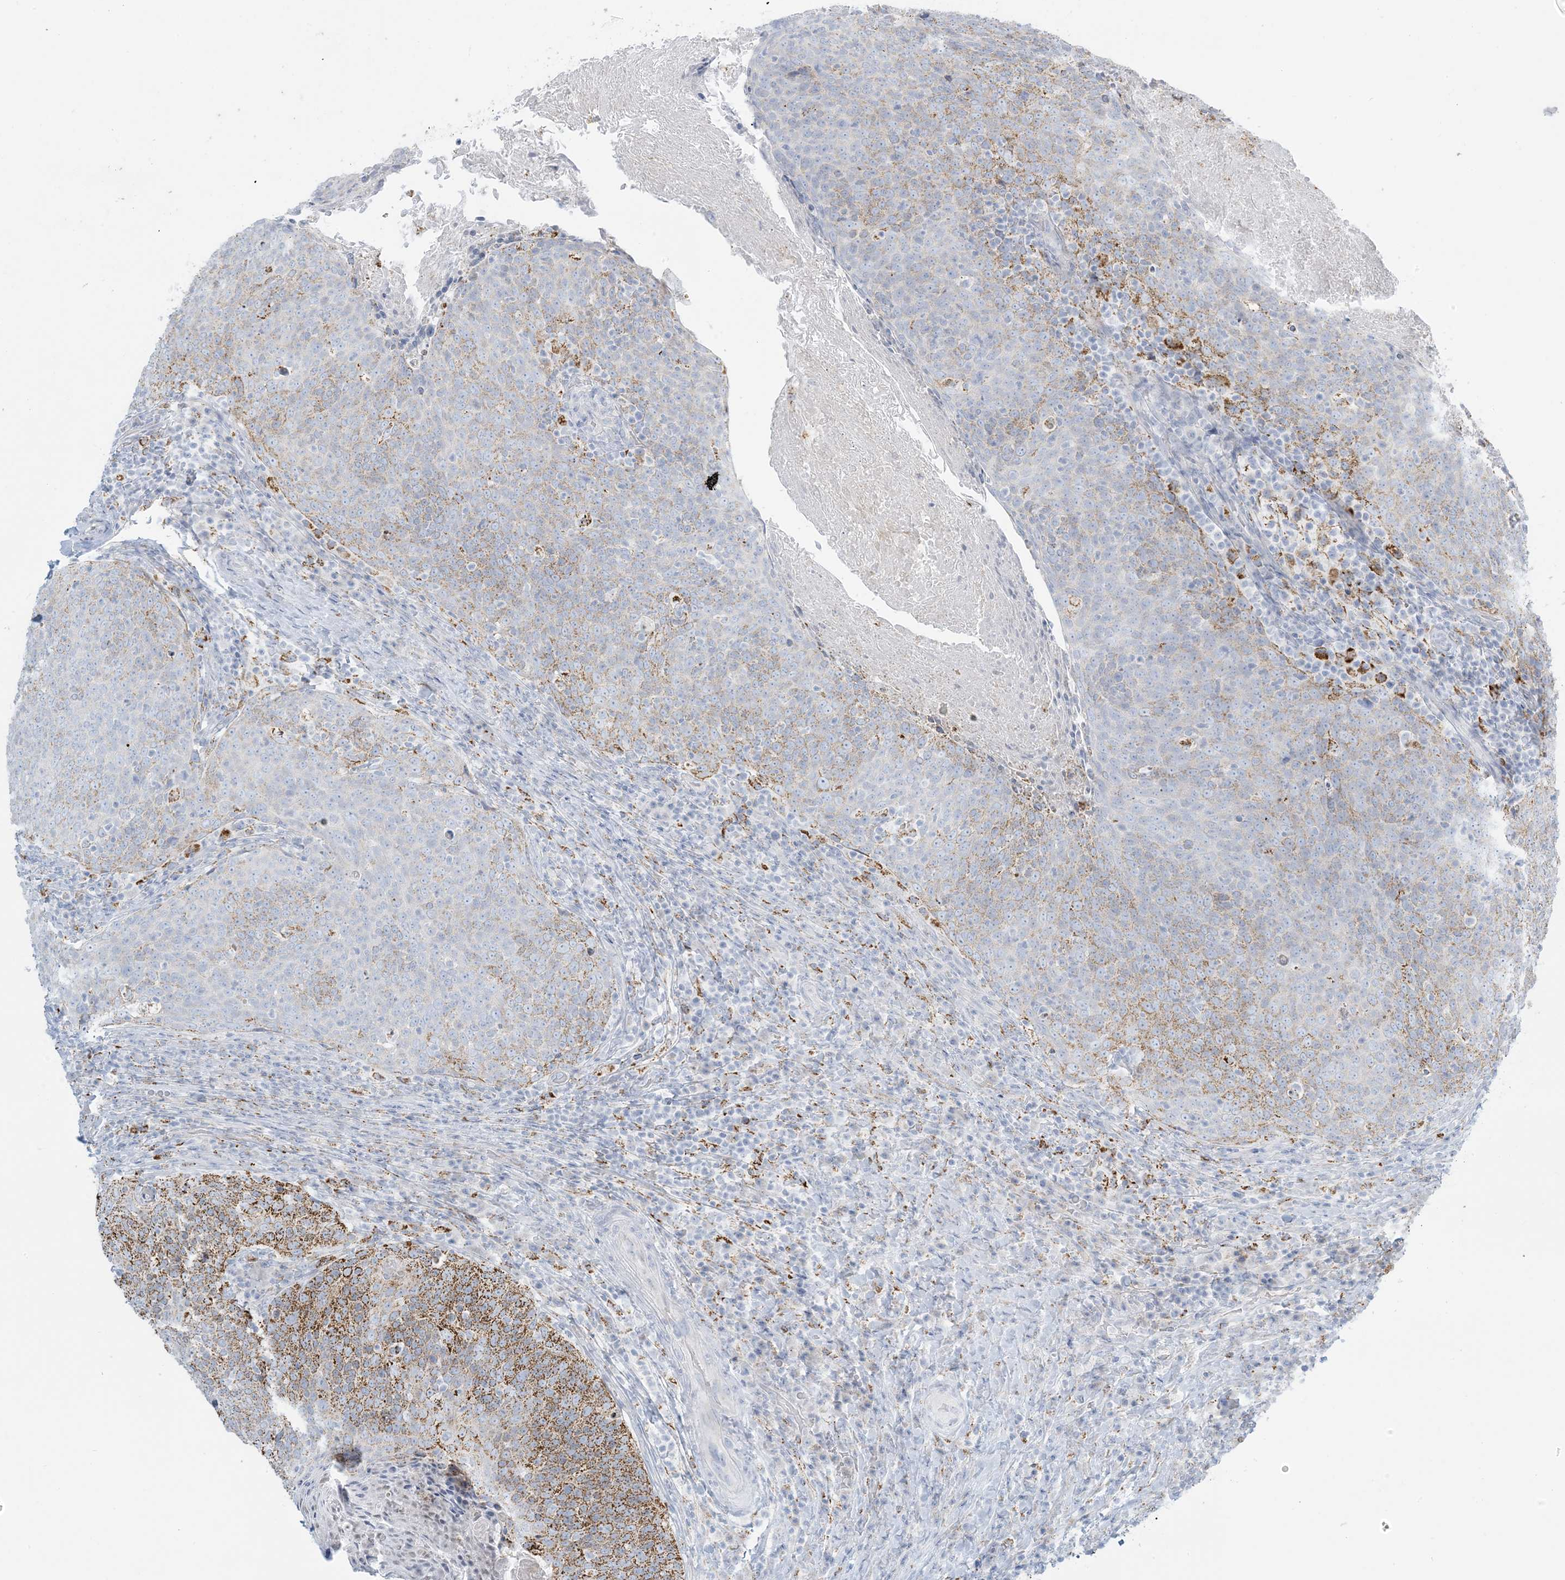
{"staining": {"intensity": "moderate", "quantity": "25%-75%", "location": "cytoplasmic/membranous"}, "tissue": "head and neck cancer", "cell_type": "Tumor cells", "image_type": "cancer", "snomed": [{"axis": "morphology", "description": "Squamous cell carcinoma, NOS"}, {"axis": "morphology", "description": "Squamous cell carcinoma, metastatic, NOS"}, {"axis": "topography", "description": "Lymph node"}, {"axis": "topography", "description": "Head-Neck"}], "caption": "Brown immunohistochemical staining in metastatic squamous cell carcinoma (head and neck) shows moderate cytoplasmic/membranous expression in approximately 25%-75% of tumor cells. (Stains: DAB (3,3'-diaminobenzidine) in brown, nuclei in blue, Microscopy: brightfield microscopy at high magnification).", "gene": "ZDHHC4", "patient": {"sex": "male", "age": 62}}